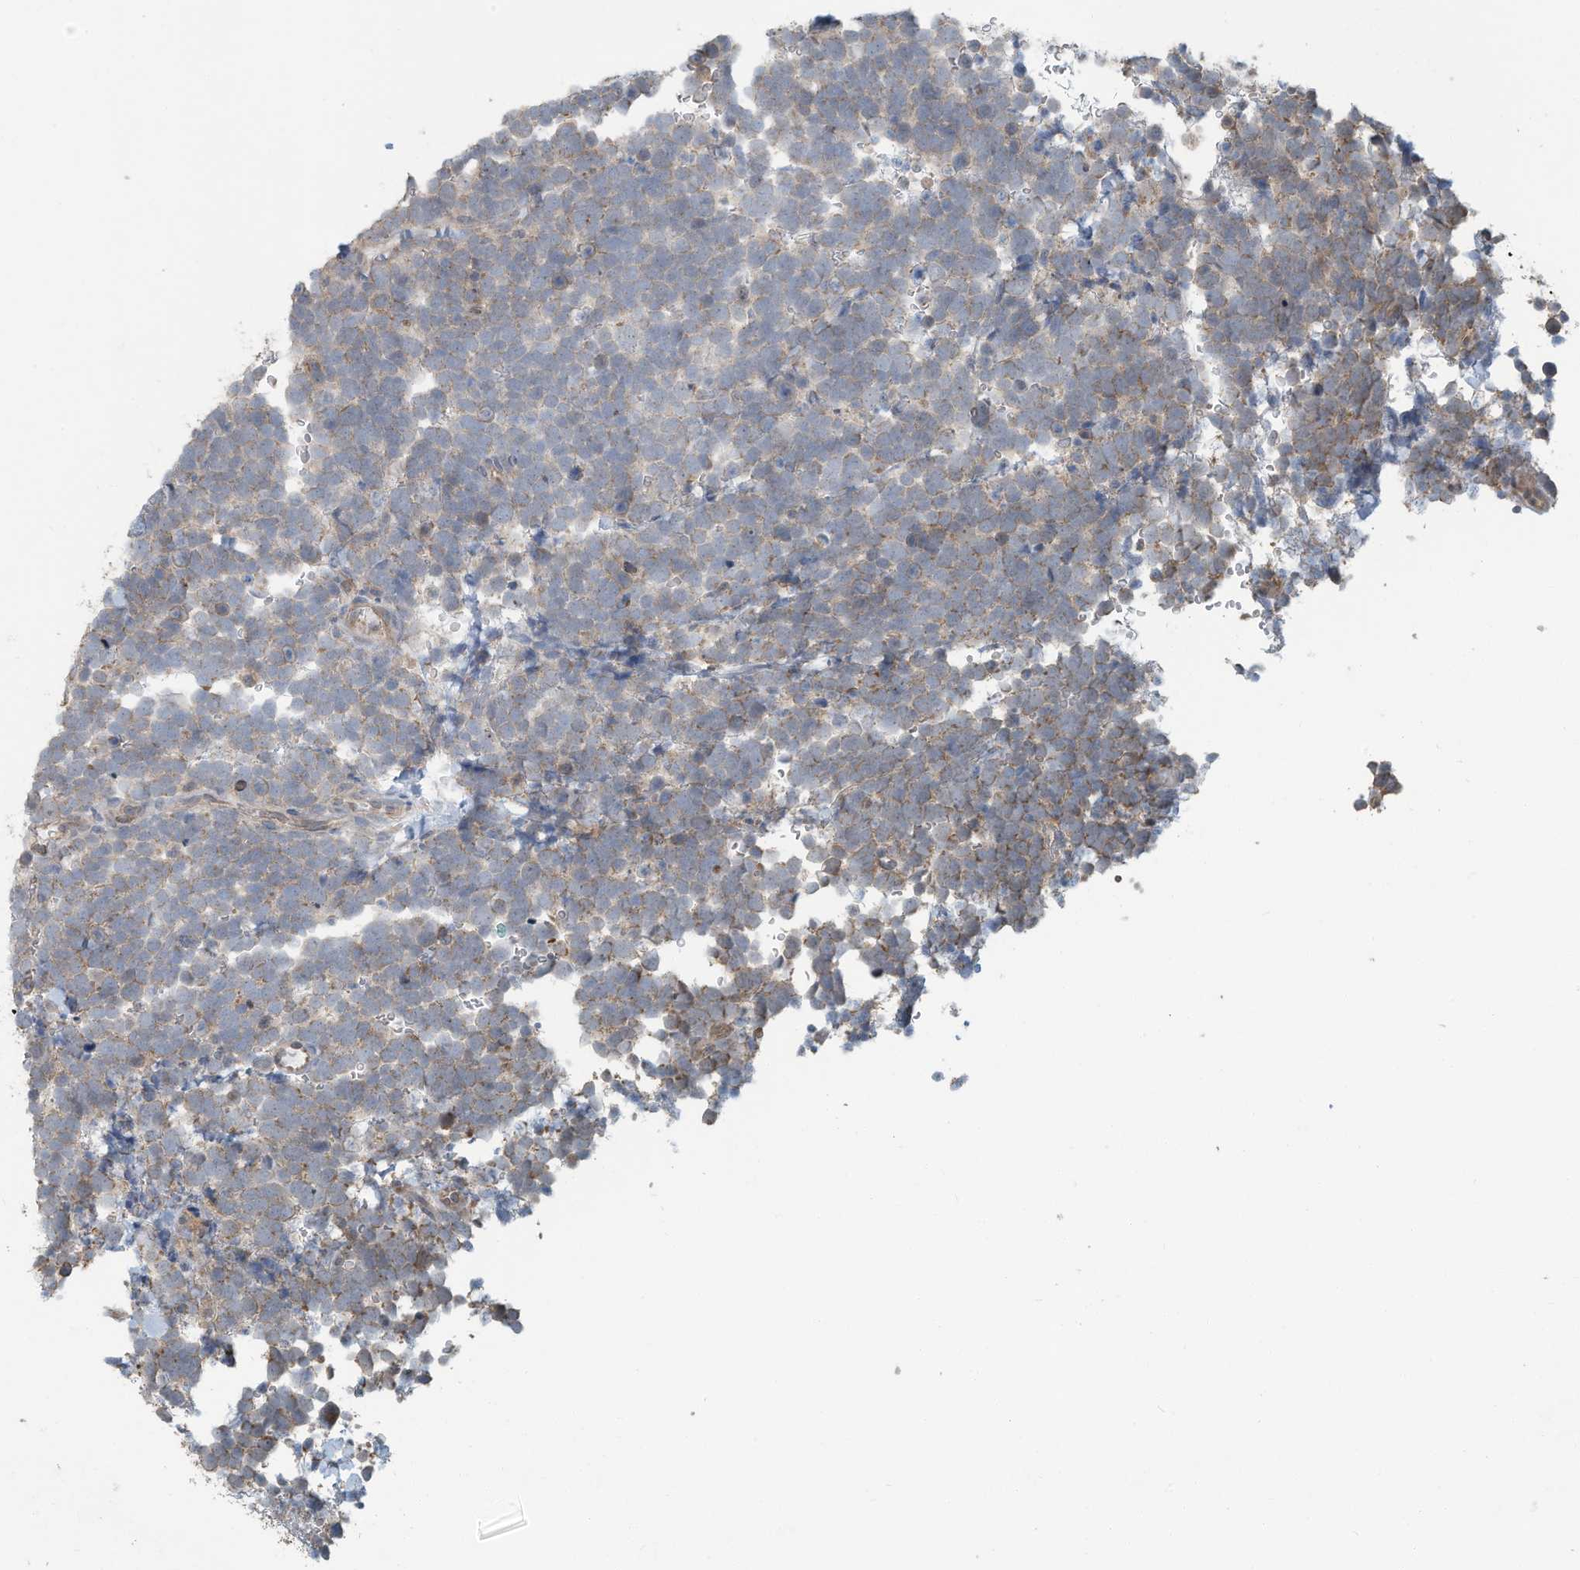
{"staining": {"intensity": "weak", "quantity": "<25%", "location": "cytoplasmic/membranous"}, "tissue": "urothelial cancer", "cell_type": "Tumor cells", "image_type": "cancer", "snomed": [{"axis": "morphology", "description": "Urothelial carcinoma, High grade"}, {"axis": "topography", "description": "Urinary bladder"}], "caption": "DAB immunohistochemical staining of urothelial cancer demonstrates no significant positivity in tumor cells.", "gene": "ERI2", "patient": {"sex": "female", "age": 82}}